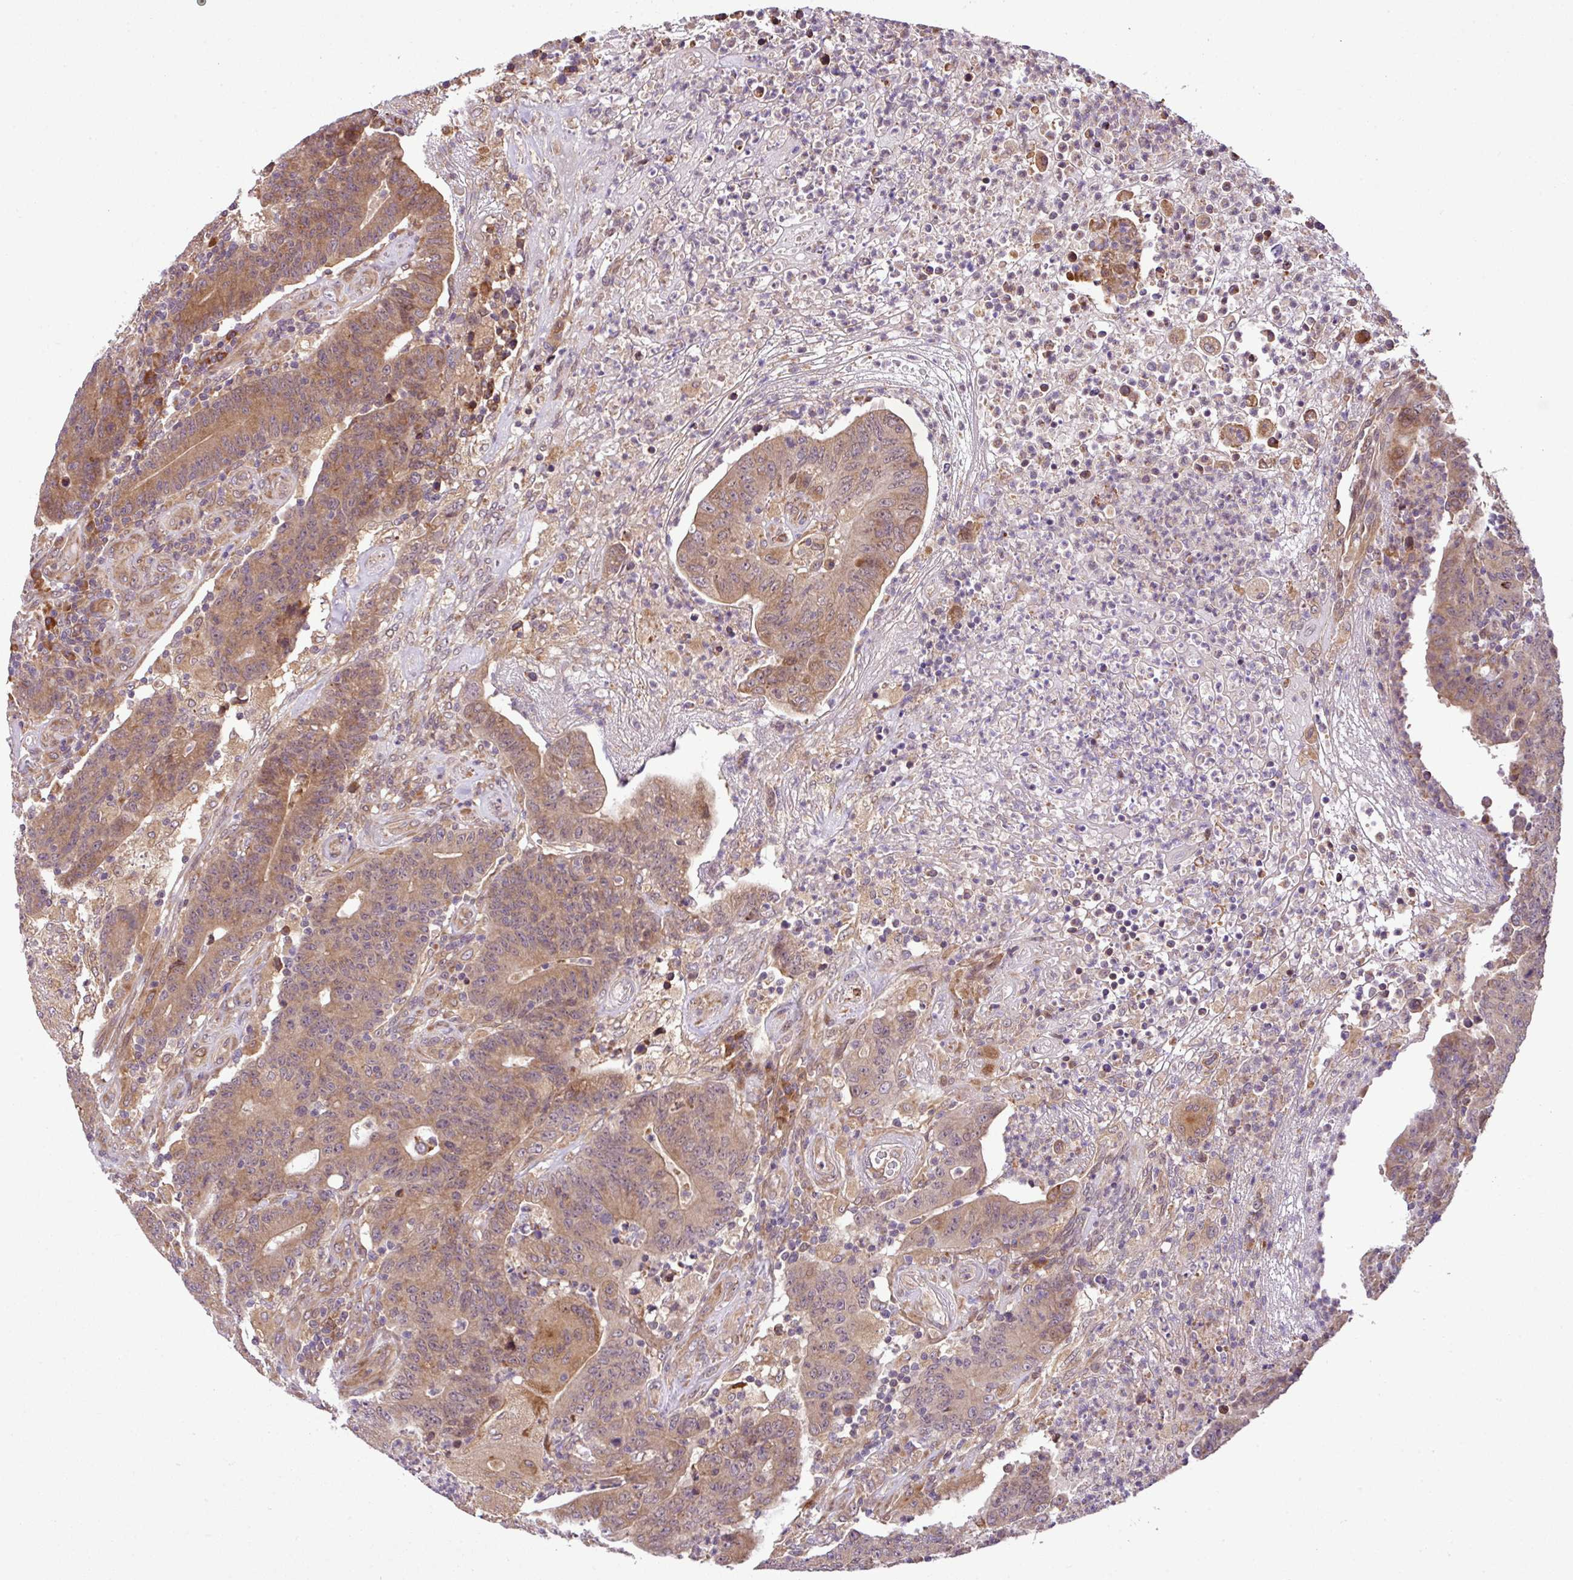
{"staining": {"intensity": "moderate", "quantity": ">75%", "location": "cytoplasmic/membranous"}, "tissue": "colorectal cancer", "cell_type": "Tumor cells", "image_type": "cancer", "snomed": [{"axis": "morphology", "description": "Adenocarcinoma, NOS"}, {"axis": "topography", "description": "Colon"}], "caption": "This photomicrograph demonstrates immunohistochemistry staining of human colorectal cancer (adenocarcinoma), with medium moderate cytoplasmic/membranous expression in approximately >75% of tumor cells.", "gene": "DLGAP4", "patient": {"sex": "female", "age": 75}}